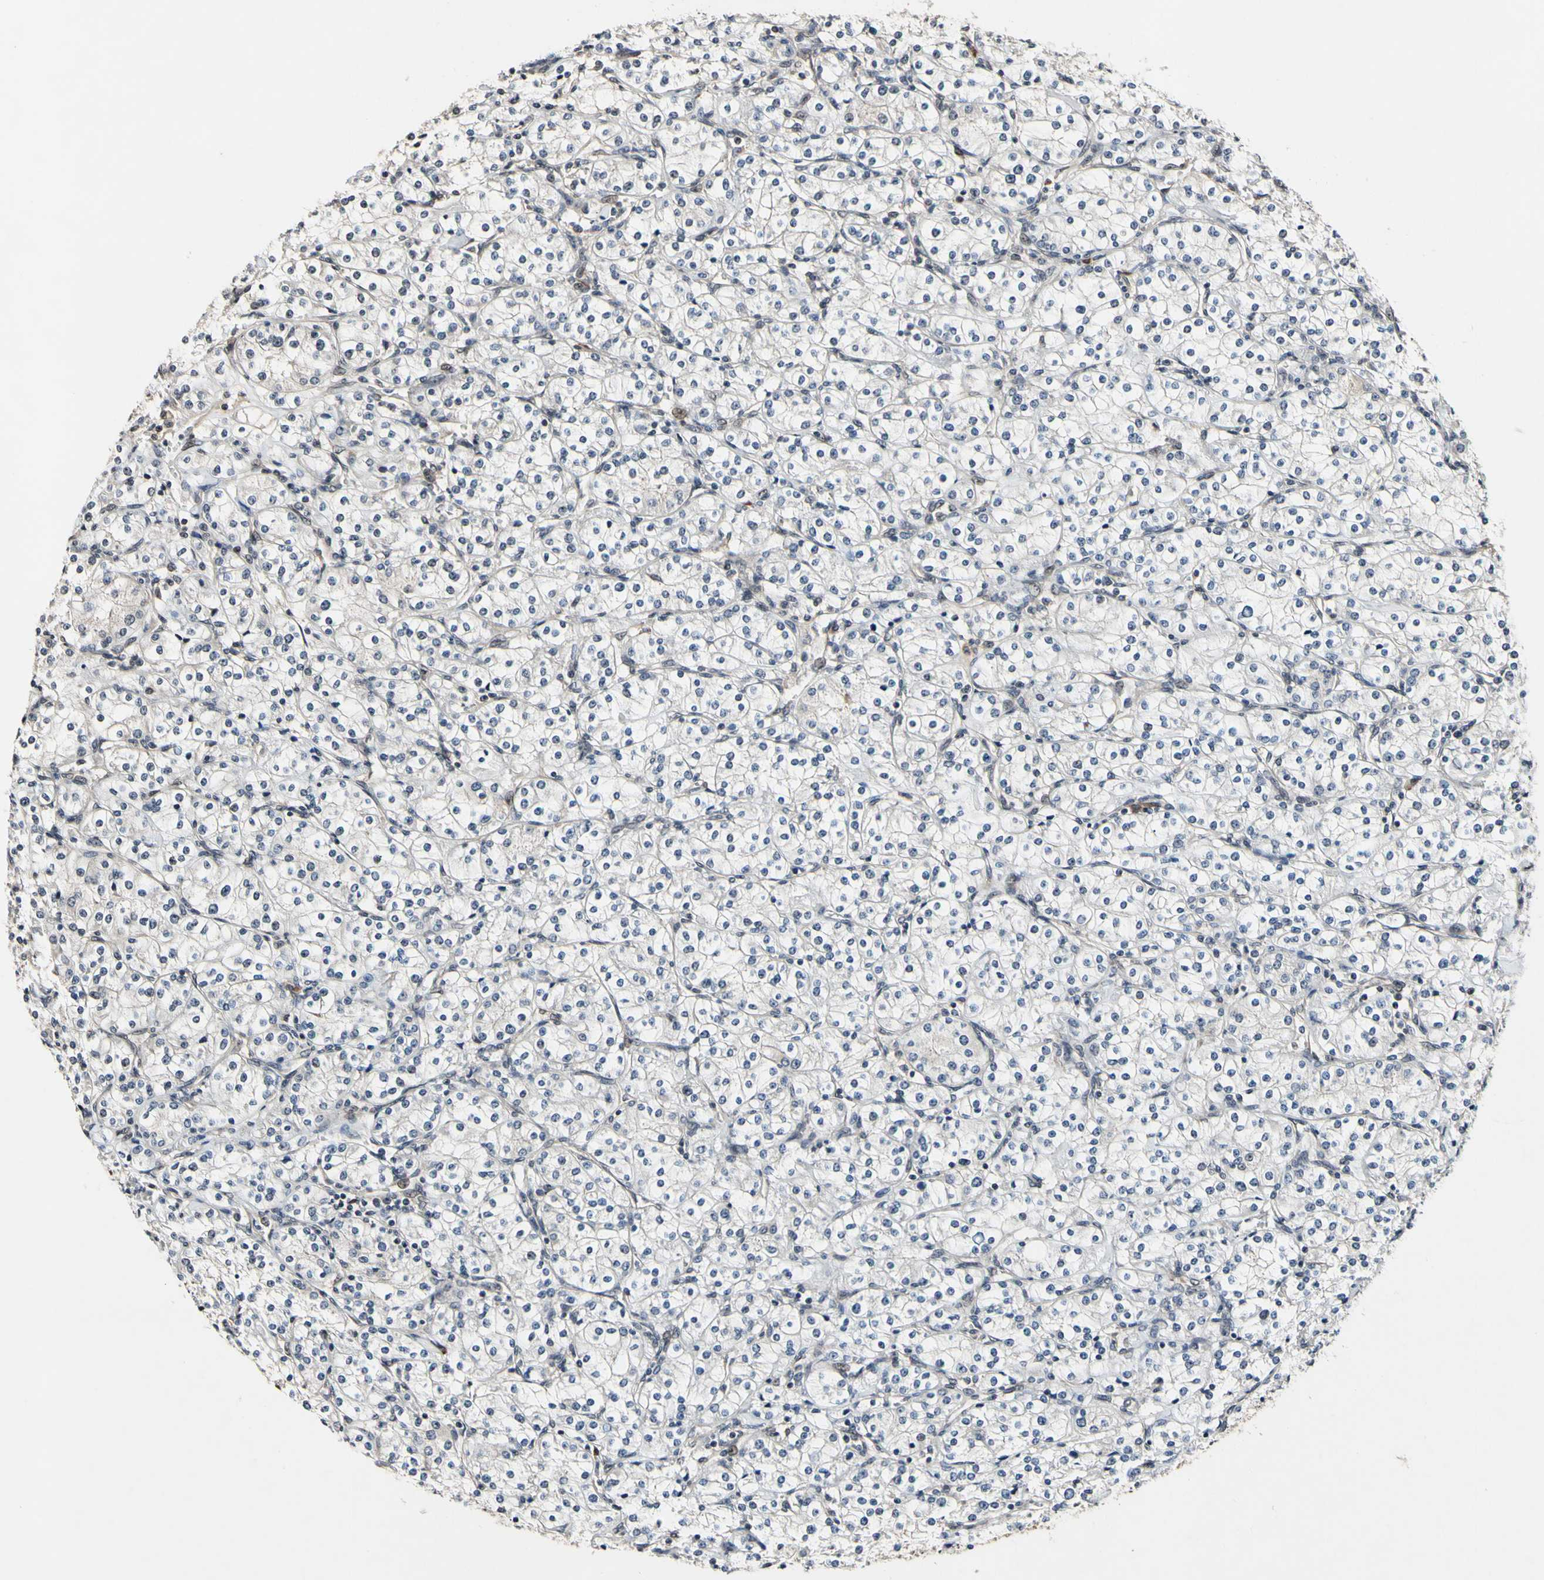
{"staining": {"intensity": "negative", "quantity": "none", "location": "none"}, "tissue": "renal cancer", "cell_type": "Tumor cells", "image_type": "cancer", "snomed": [{"axis": "morphology", "description": "Adenocarcinoma, NOS"}, {"axis": "topography", "description": "Kidney"}], "caption": "A micrograph of human renal adenocarcinoma is negative for staining in tumor cells. Brightfield microscopy of immunohistochemistry (IHC) stained with DAB (brown) and hematoxylin (blue), captured at high magnification.", "gene": "PSMD10", "patient": {"sex": "male", "age": 77}}